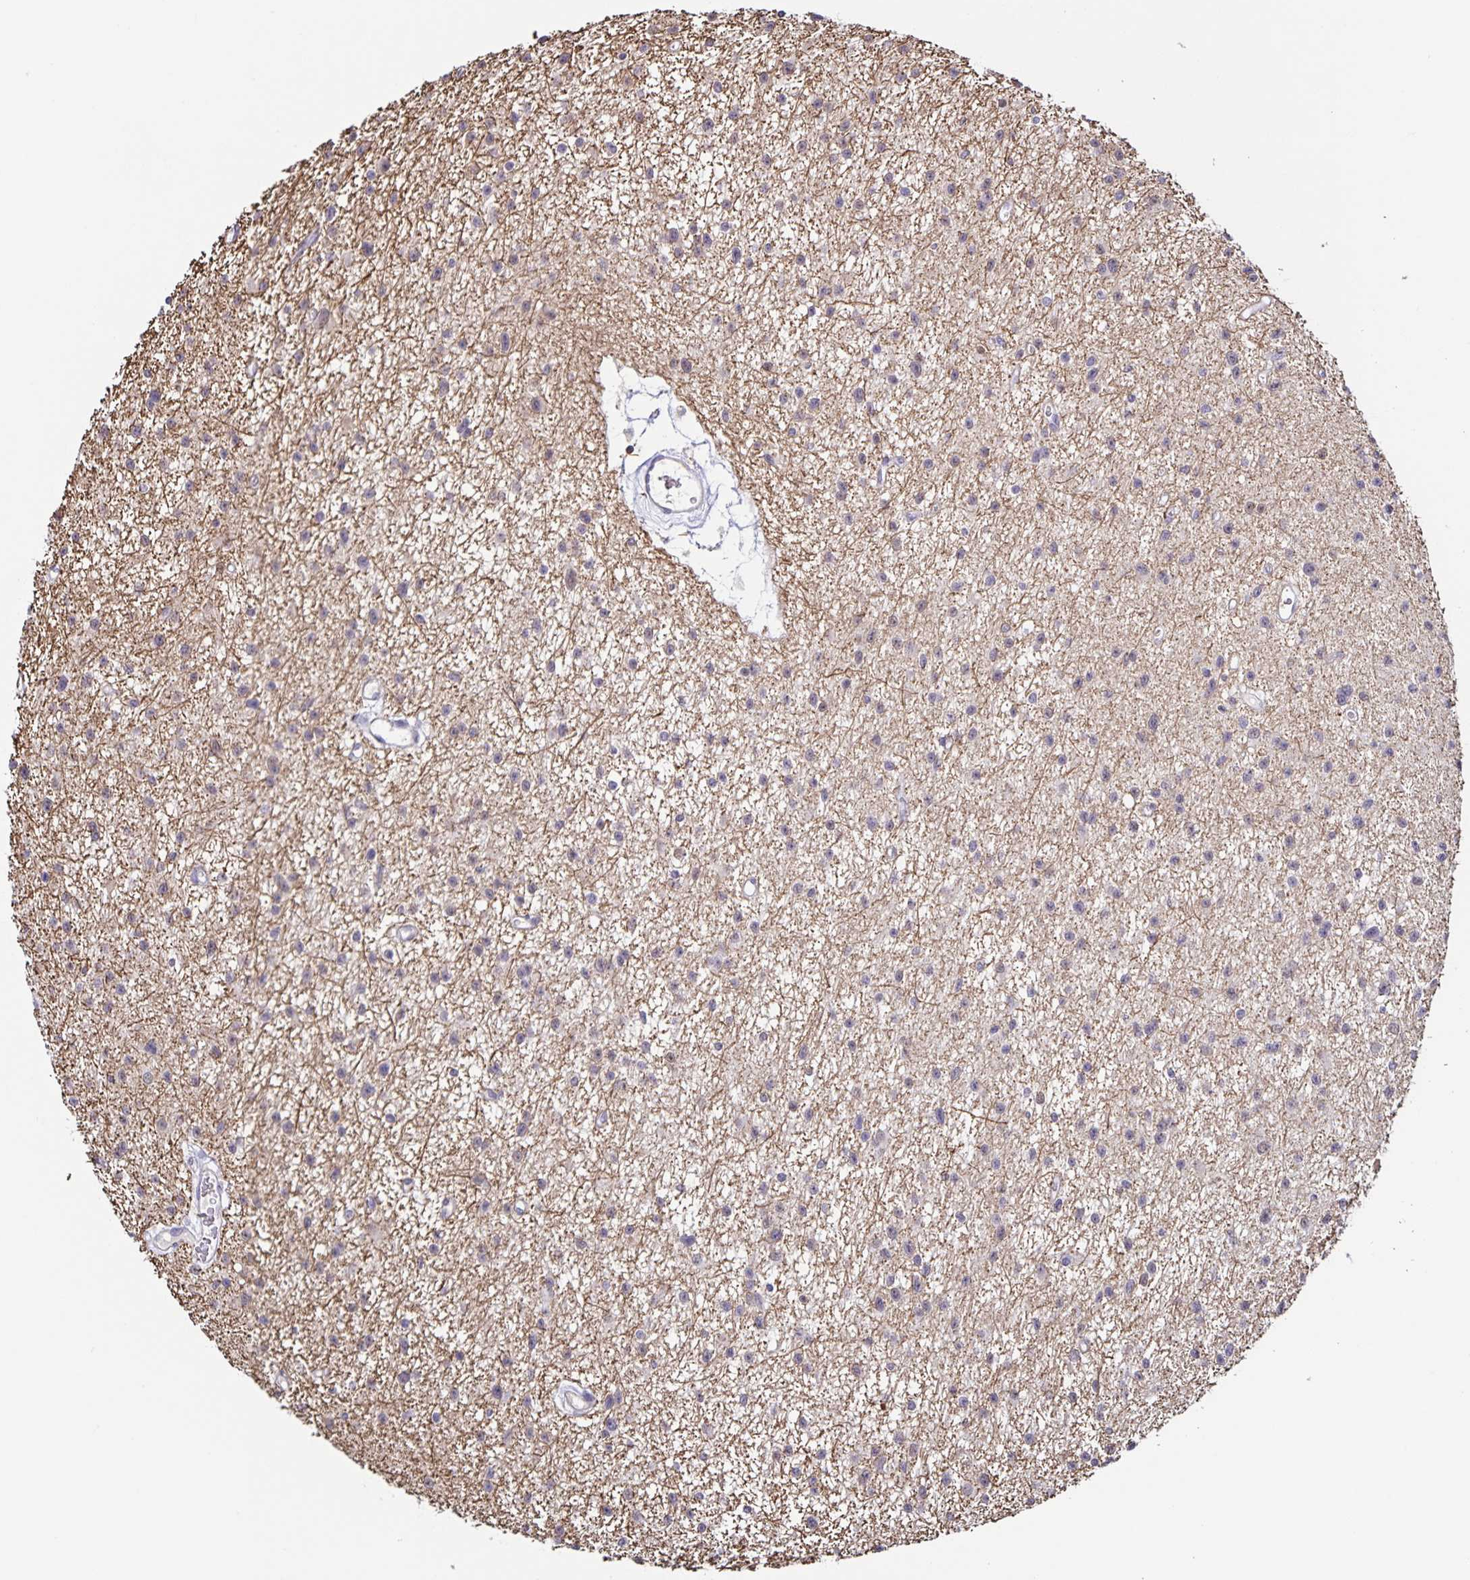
{"staining": {"intensity": "negative", "quantity": "none", "location": "none"}, "tissue": "glioma", "cell_type": "Tumor cells", "image_type": "cancer", "snomed": [{"axis": "morphology", "description": "Glioma, malignant, Low grade"}, {"axis": "topography", "description": "Brain"}], "caption": "Immunohistochemistry (IHC) micrograph of neoplastic tissue: human glioma stained with DAB exhibits no significant protein staining in tumor cells.", "gene": "STPG4", "patient": {"sex": "male", "age": 43}}